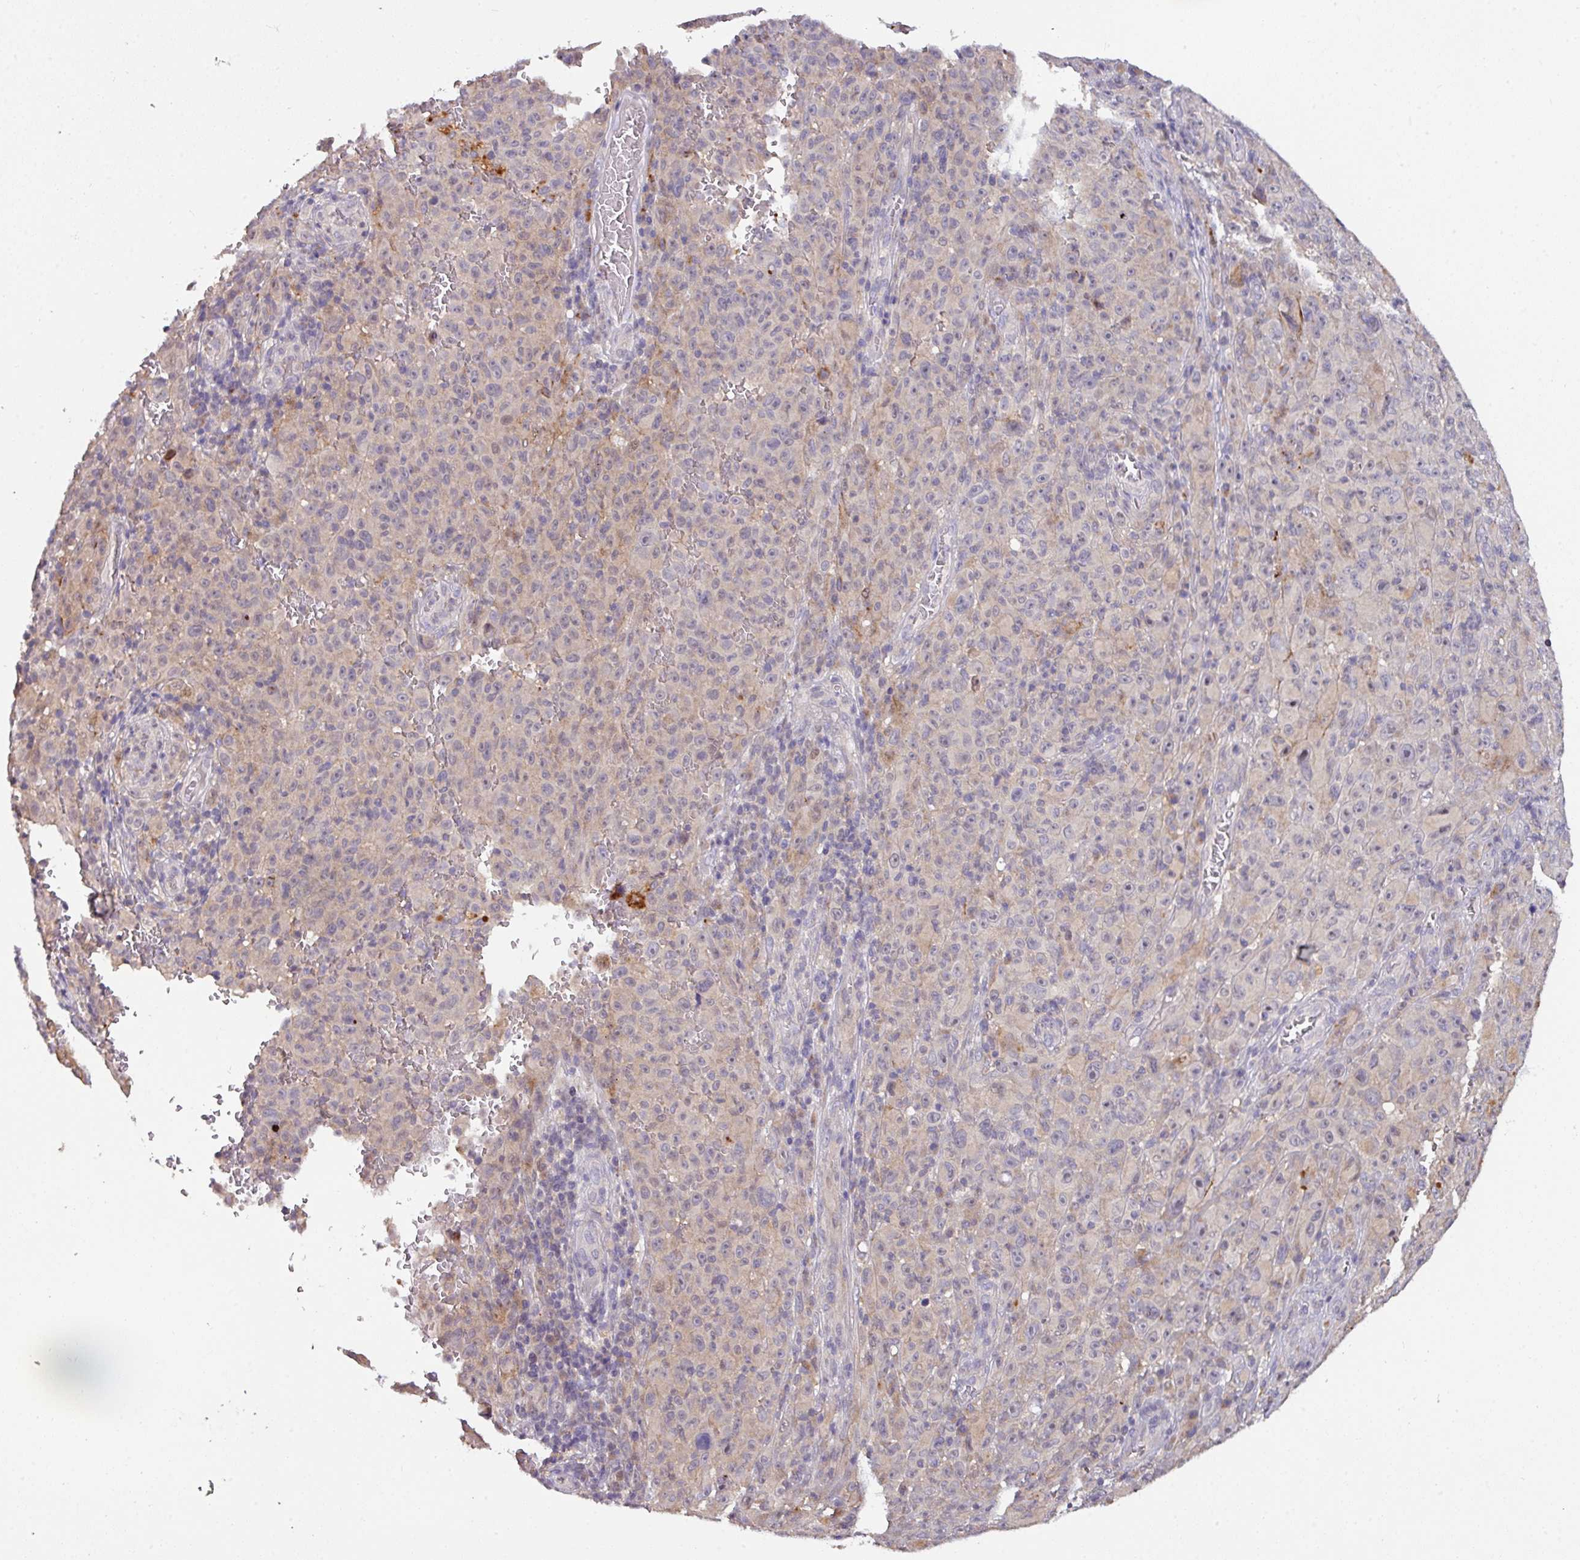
{"staining": {"intensity": "negative", "quantity": "none", "location": "none"}, "tissue": "melanoma", "cell_type": "Tumor cells", "image_type": "cancer", "snomed": [{"axis": "morphology", "description": "Malignant melanoma, NOS"}, {"axis": "topography", "description": "Skin"}], "caption": "Tumor cells are negative for protein expression in human malignant melanoma. (DAB IHC with hematoxylin counter stain).", "gene": "AEBP2", "patient": {"sex": "female", "age": 82}}